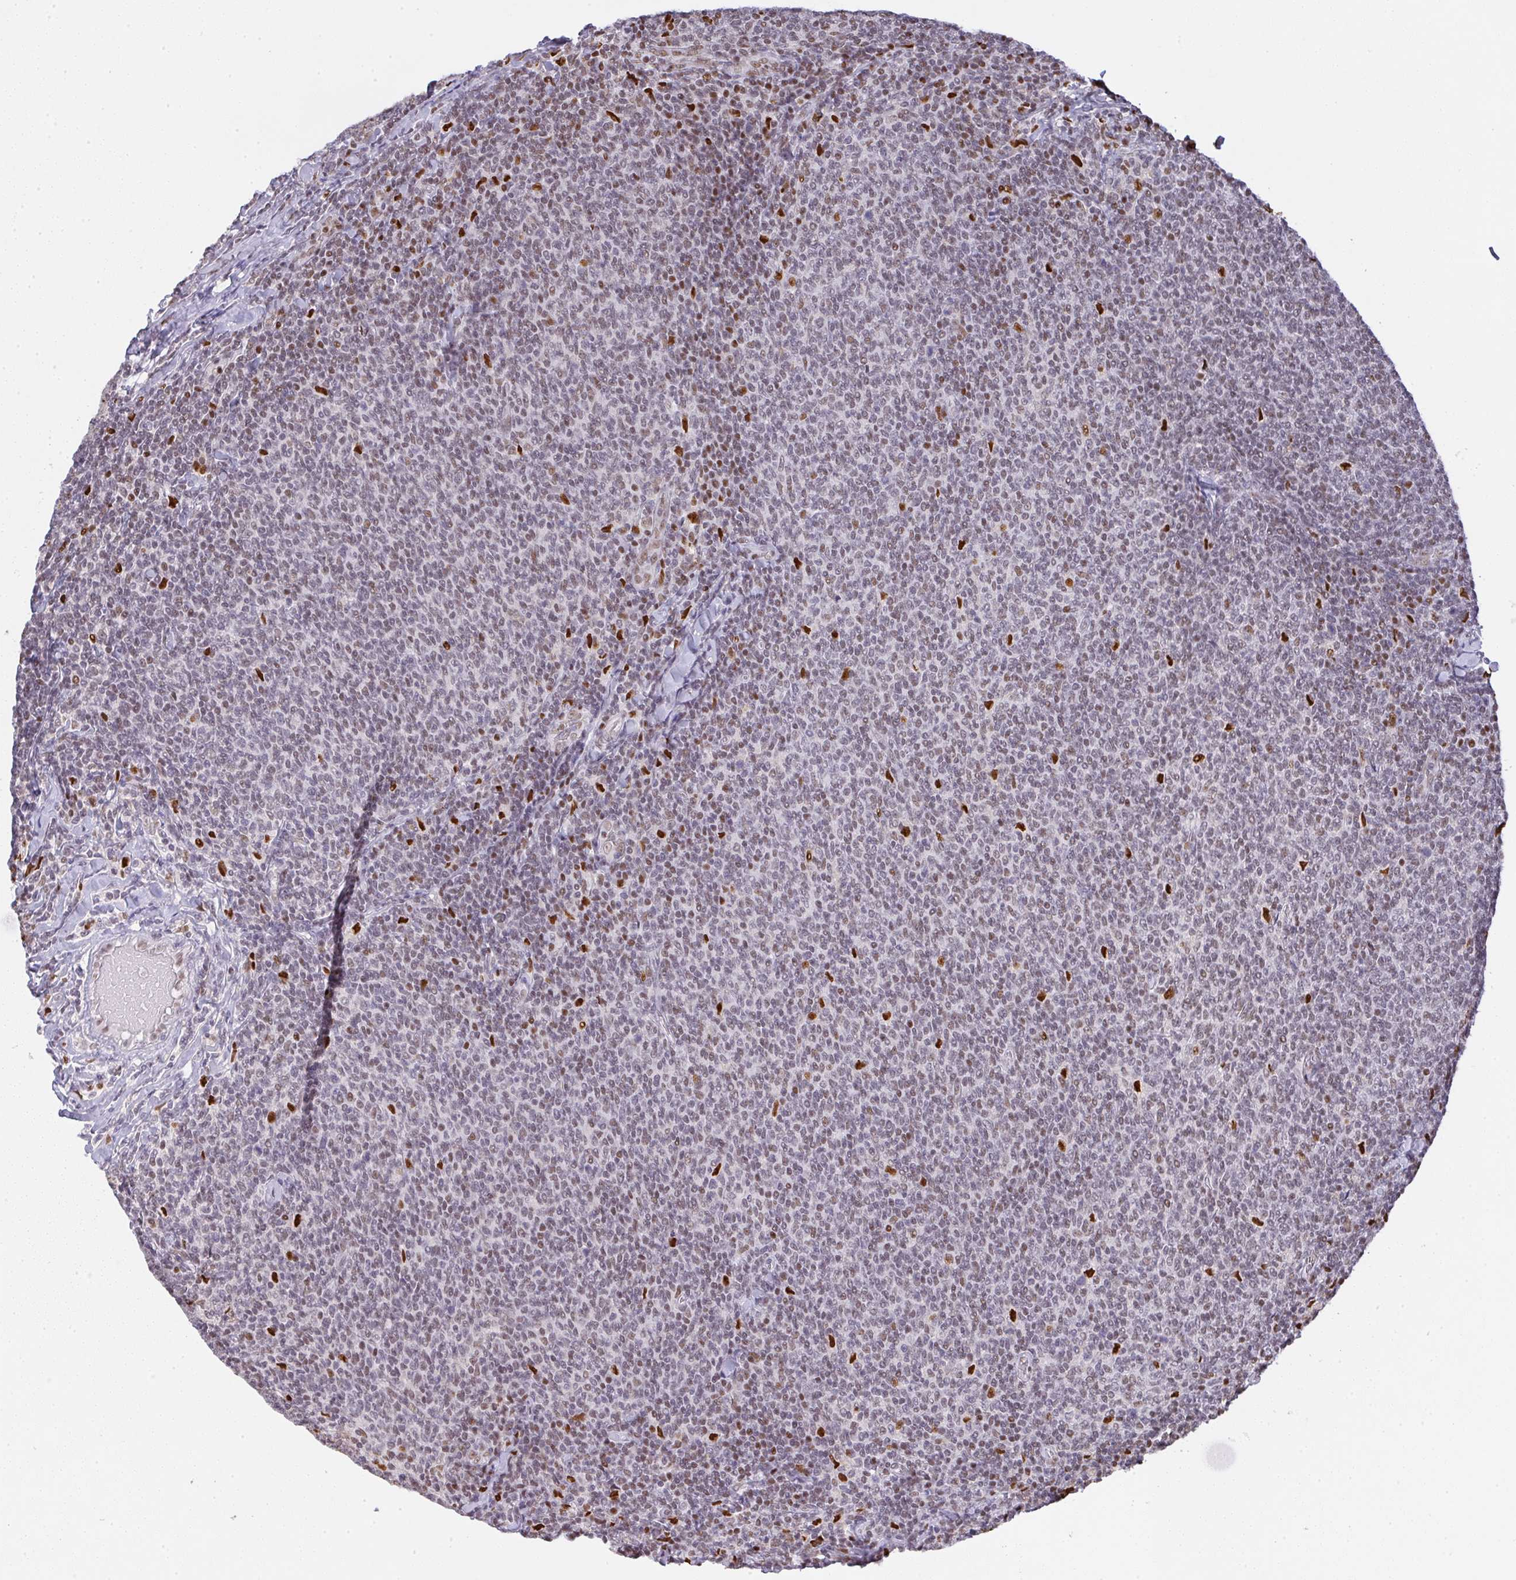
{"staining": {"intensity": "weak", "quantity": "25%-75%", "location": "nuclear"}, "tissue": "lymphoma", "cell_type": "Tumor cells", "image_type": "cancer", "snomed": [{"axis": "morphology", "description": "Malignant lymphoma, non-Hodgkin's type, Low grade"}, {"axis": "topography", "description": "Lymph node"}], "caption": "This photomicrograph shows IHC staining of human lymphoma, with low weak nuclear positivity in about 25%-75% of tumor cells.", "gene": "BBX", "patient": {"sex": "male", "age": 52}}